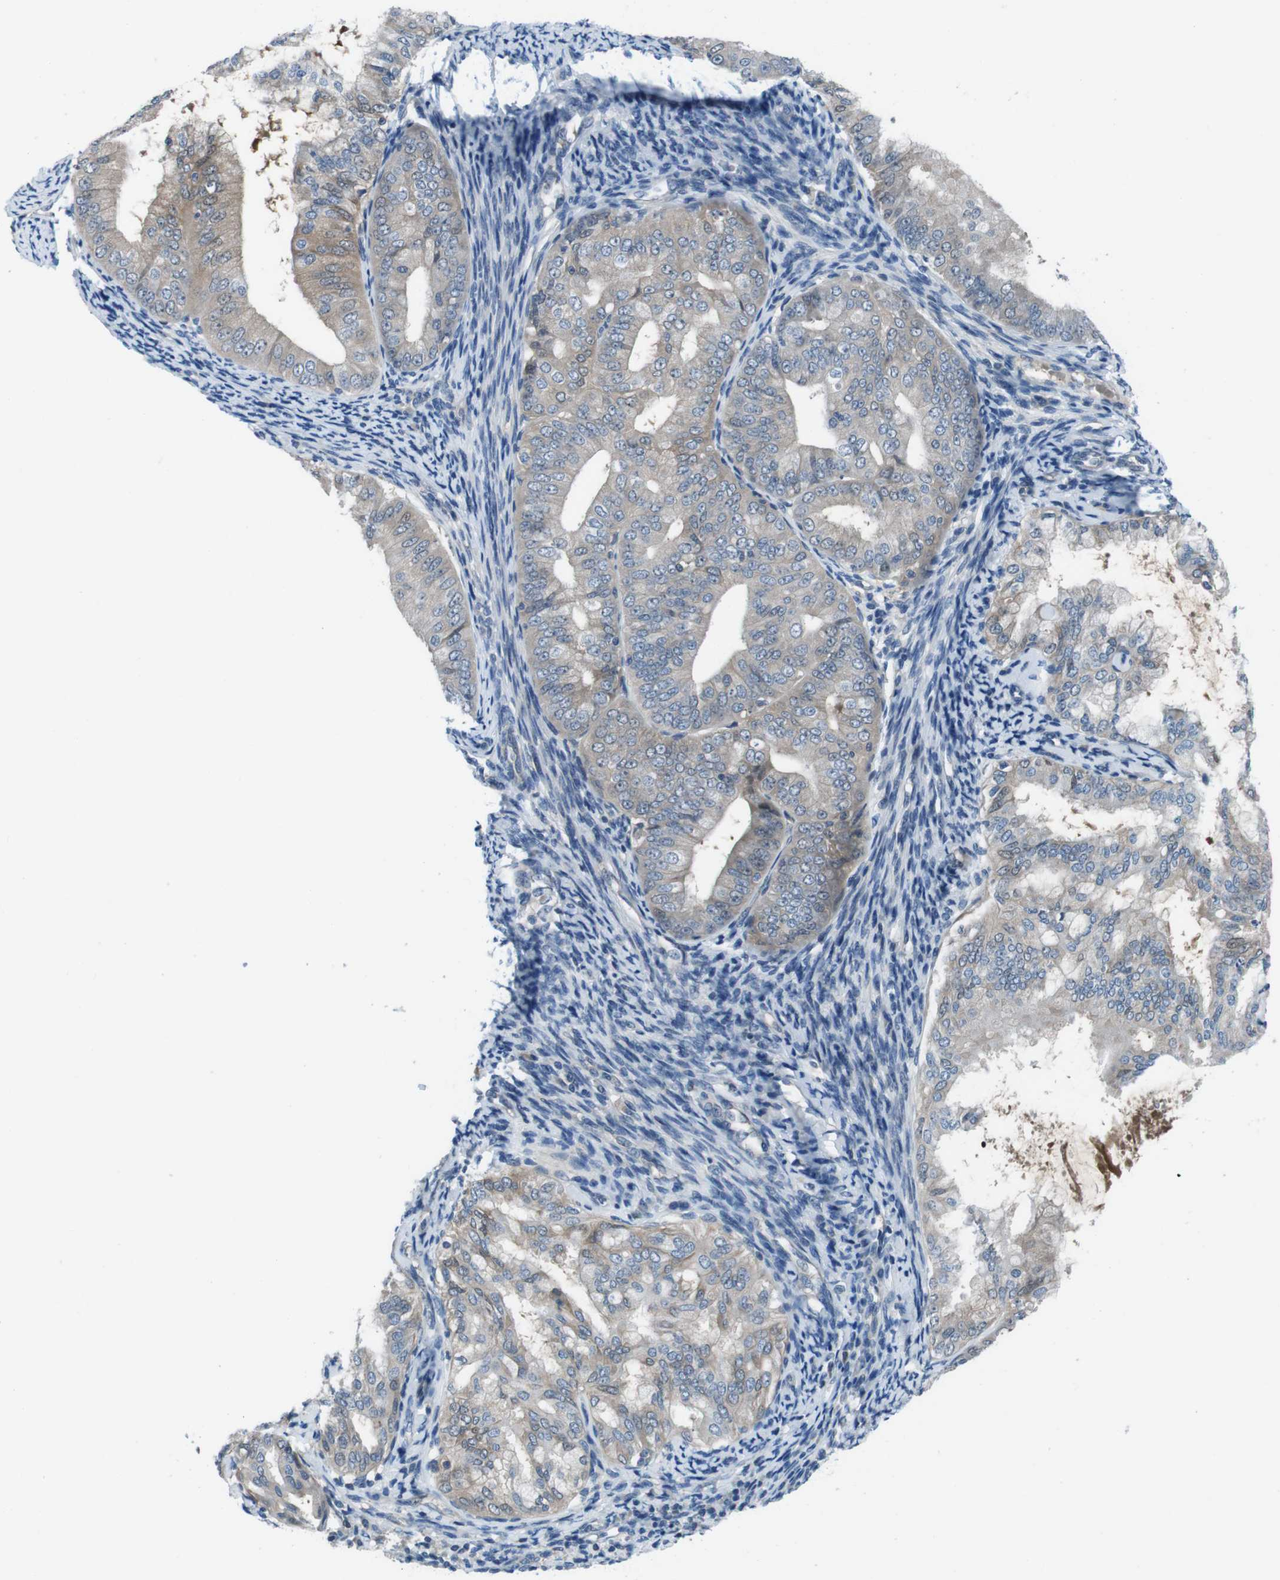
{"staining": {"intensity": "moderate", "quantity": "<25%", "location": "cytoplasmic/membranous,nuclear"}, "tissue": "endometrial cancer", "cell_type": "Tumor cells", "image_type": "cancer", "snomed": [{"axis": "morphology", "description": "Adenocarcinoma, NOS"}, {"axis": "topography", "description": "Endometrium"}], "caption": "High-magnification brightfield microscopy of endometrial cancer (adenocarcinoma) stained with DAB (brown) and counterstained with hematoxylin (blue). tumor cells exhibit moderate cytoplasmic/membranous and nuclear positivity is appreciated in about<25% of cells.", "gene": "NANOS2", "patient": {"sex": "female", "age": 63}}